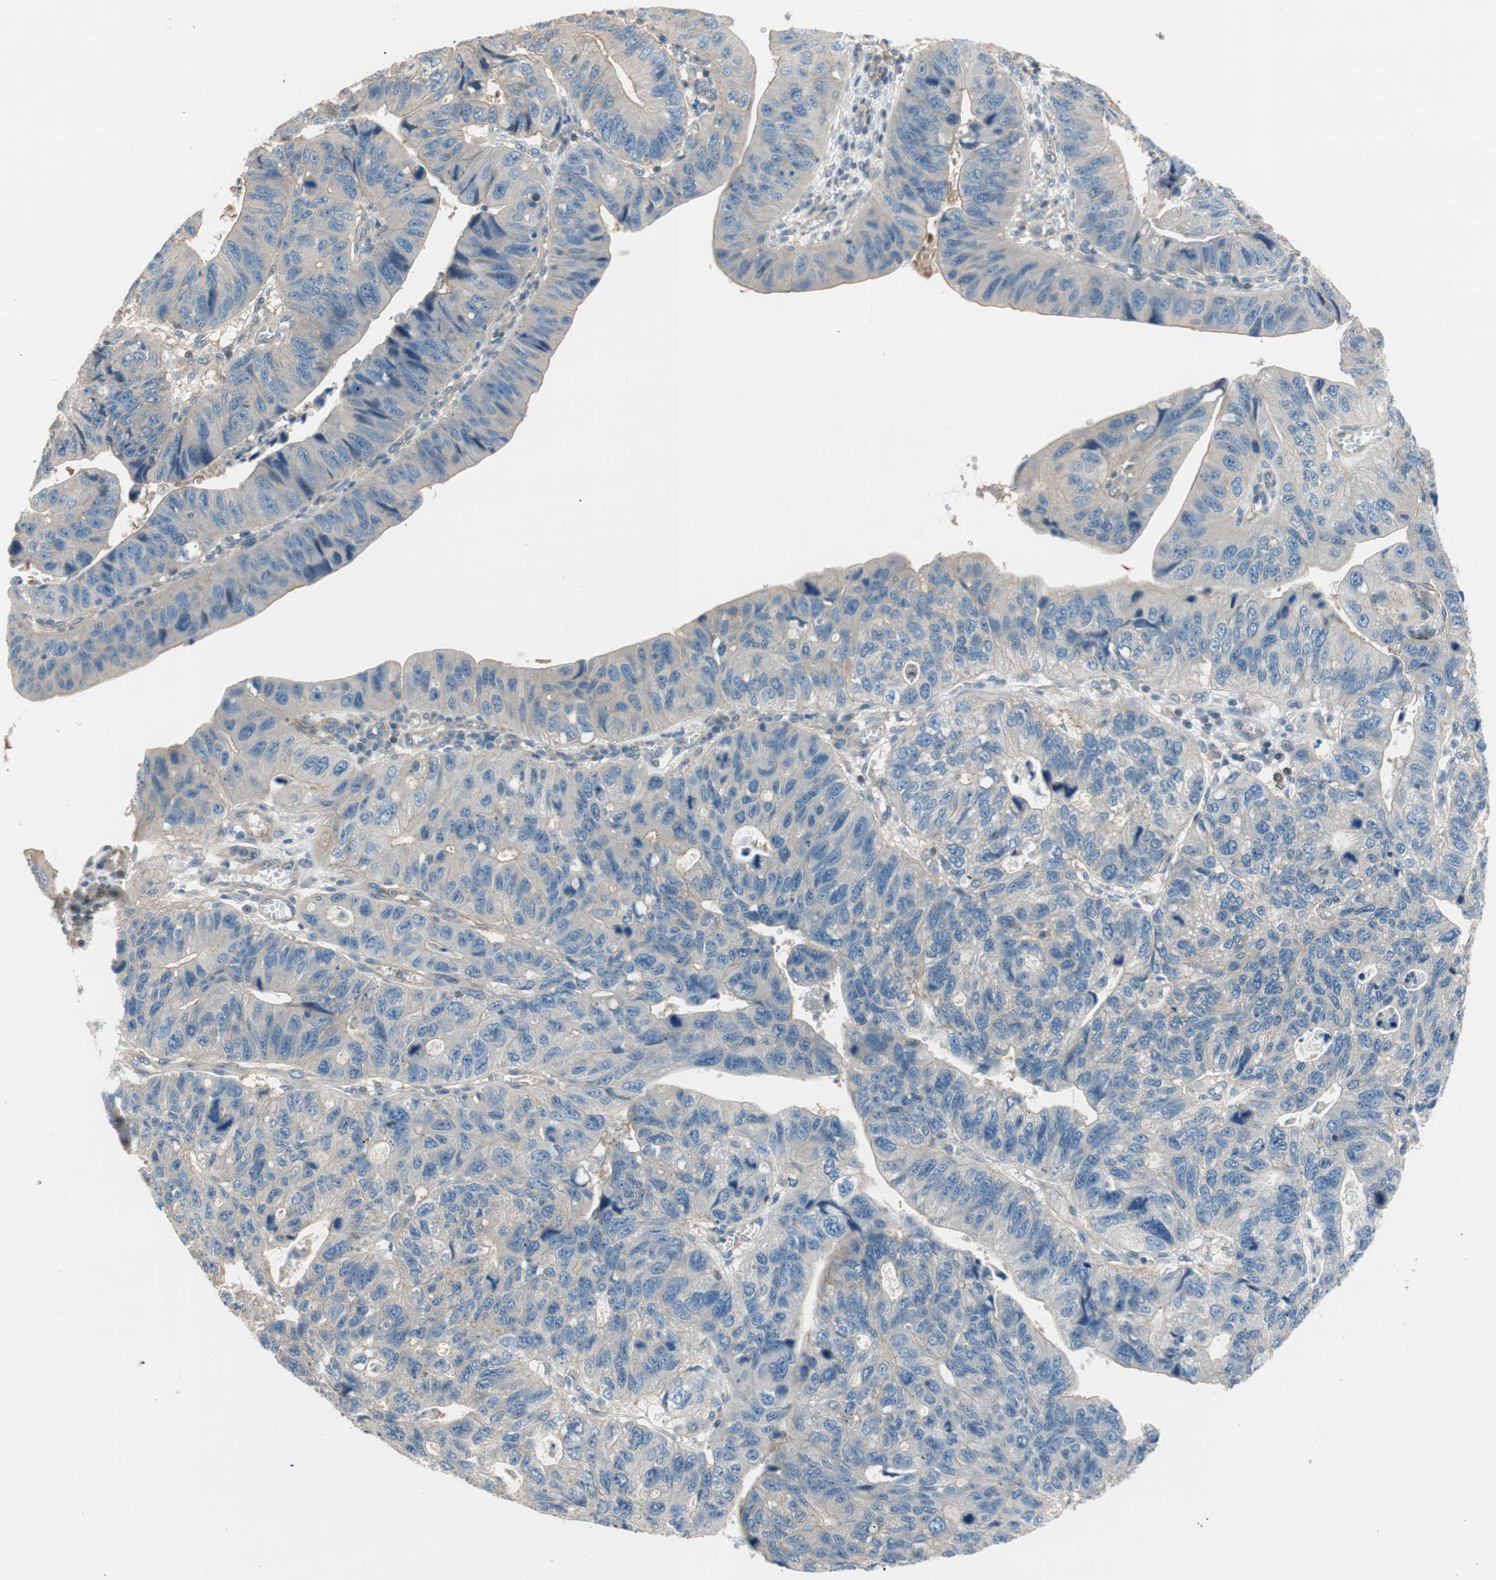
{"staining": {"intensity": "weak", "quantity": ">75%", "location": "cytoplasmic/membranous"}, "tissue": "stomach cancer", "cell_type": "Tumor cells", "image_type": "cancer", "snomed": [{"axis": "morphology", "description": "Adenocarcinoma, NOS"}, {"axis": "topography", "description": "Stomach"}], "caption": "IHC of human stomach cancer (adenocarcinoma) reveals low levels of weak cytoplasmic/membranous positivity in approximately >75% of tumor cells.", "gene": "CALML3", "patient": {"sex": "male", "age": 59}}